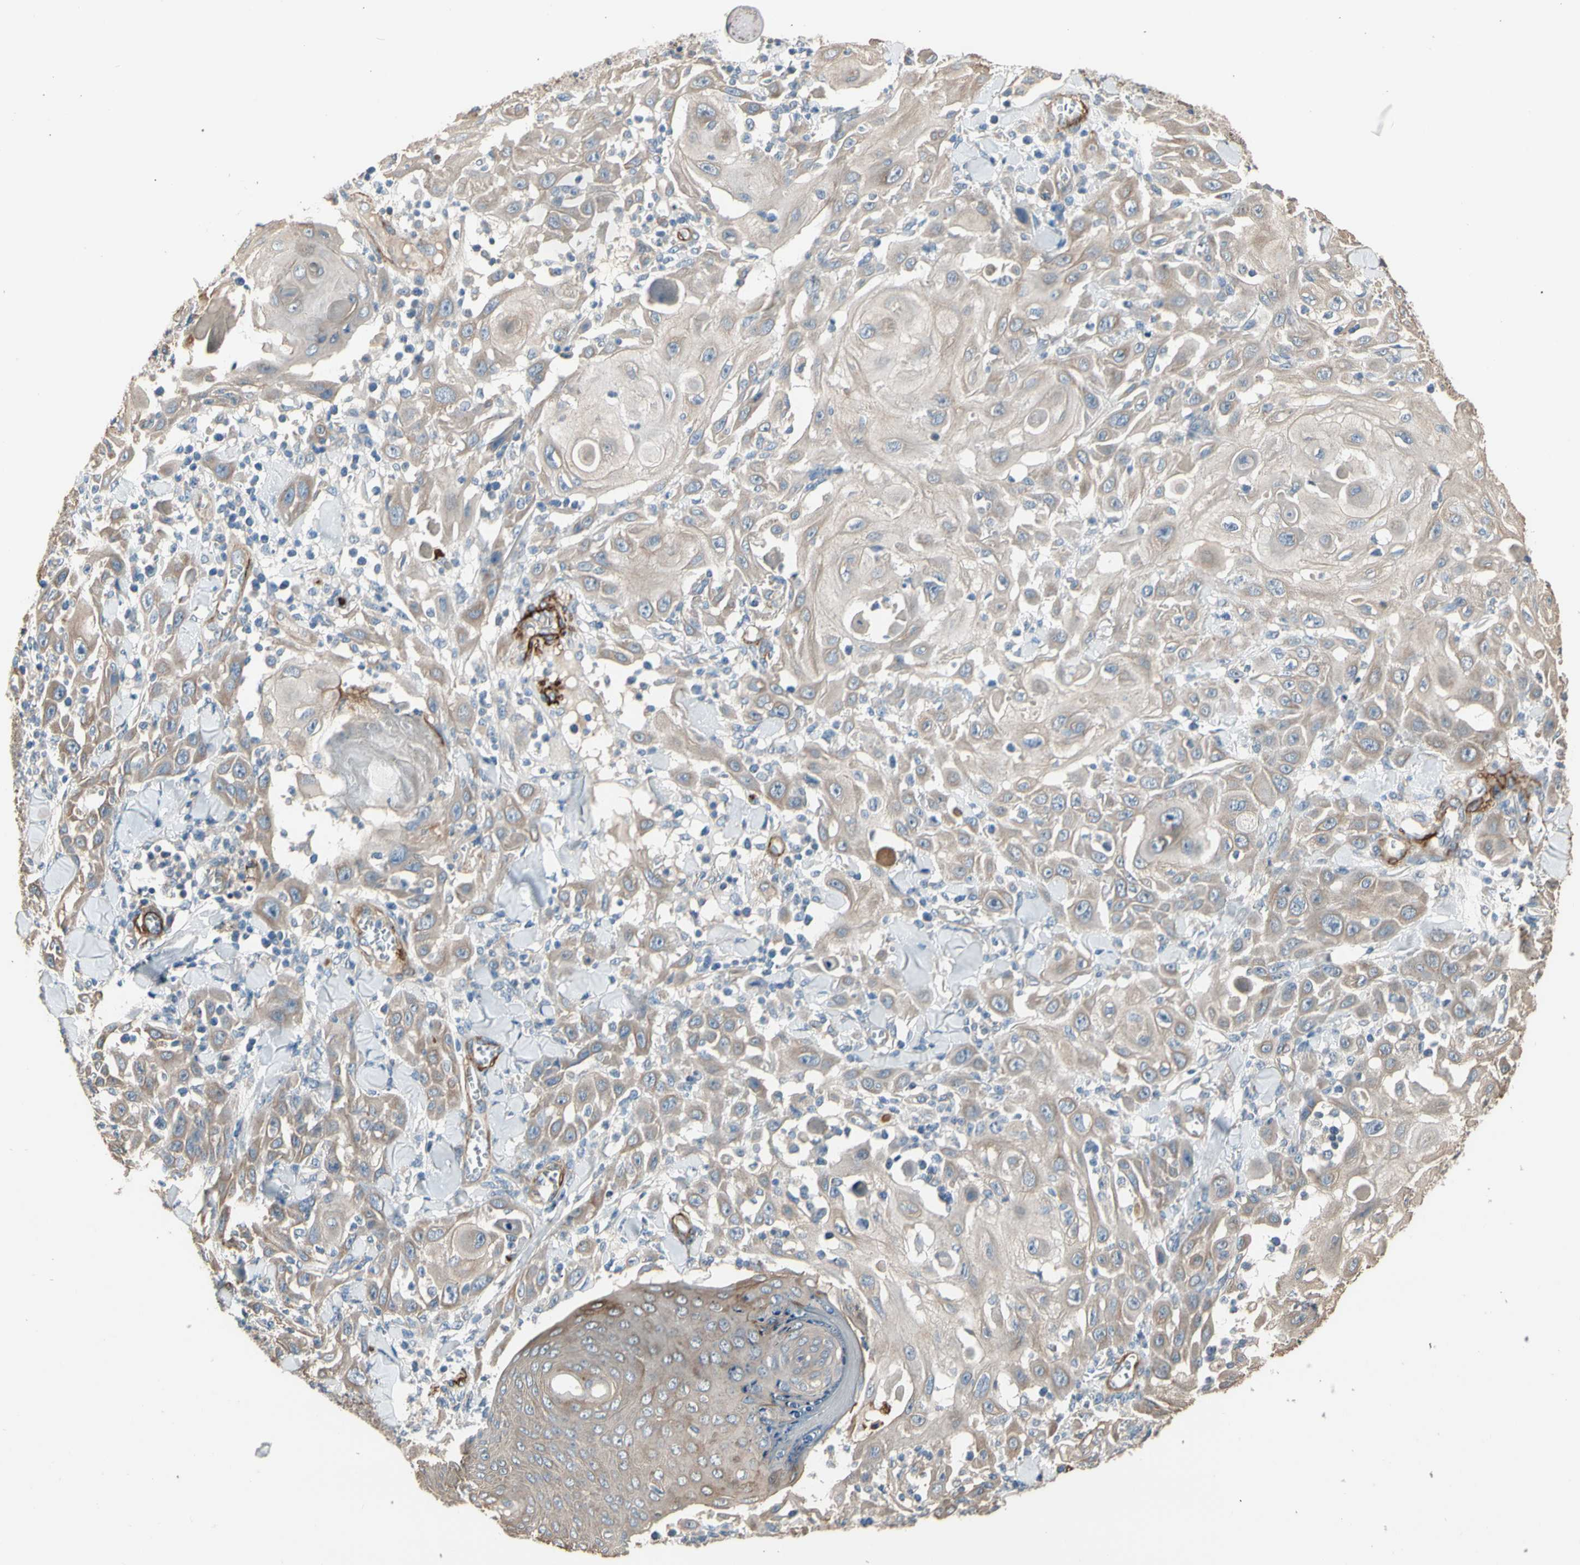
{"staining": {"intensity": "weak", "quantity": ">75%", "location": "cytoplasmic/membranous"}, "tissue": "skin cancer", "cell_type": "Tumor cells", "image_type": "cancer", "snomed": [{"axis": "morphology", "description": "Squamous cell carcinoma, NOS"}, {"axis": "topography", "description": "Skin"}], "caption": "Skin cancer stained for a protein (brown) exhibits weak cytoplasmic/membranous positive expression in about >75% of tumor cells.", "gene": "SUSD2", "patient": {"sex": "male", "age": 24}}